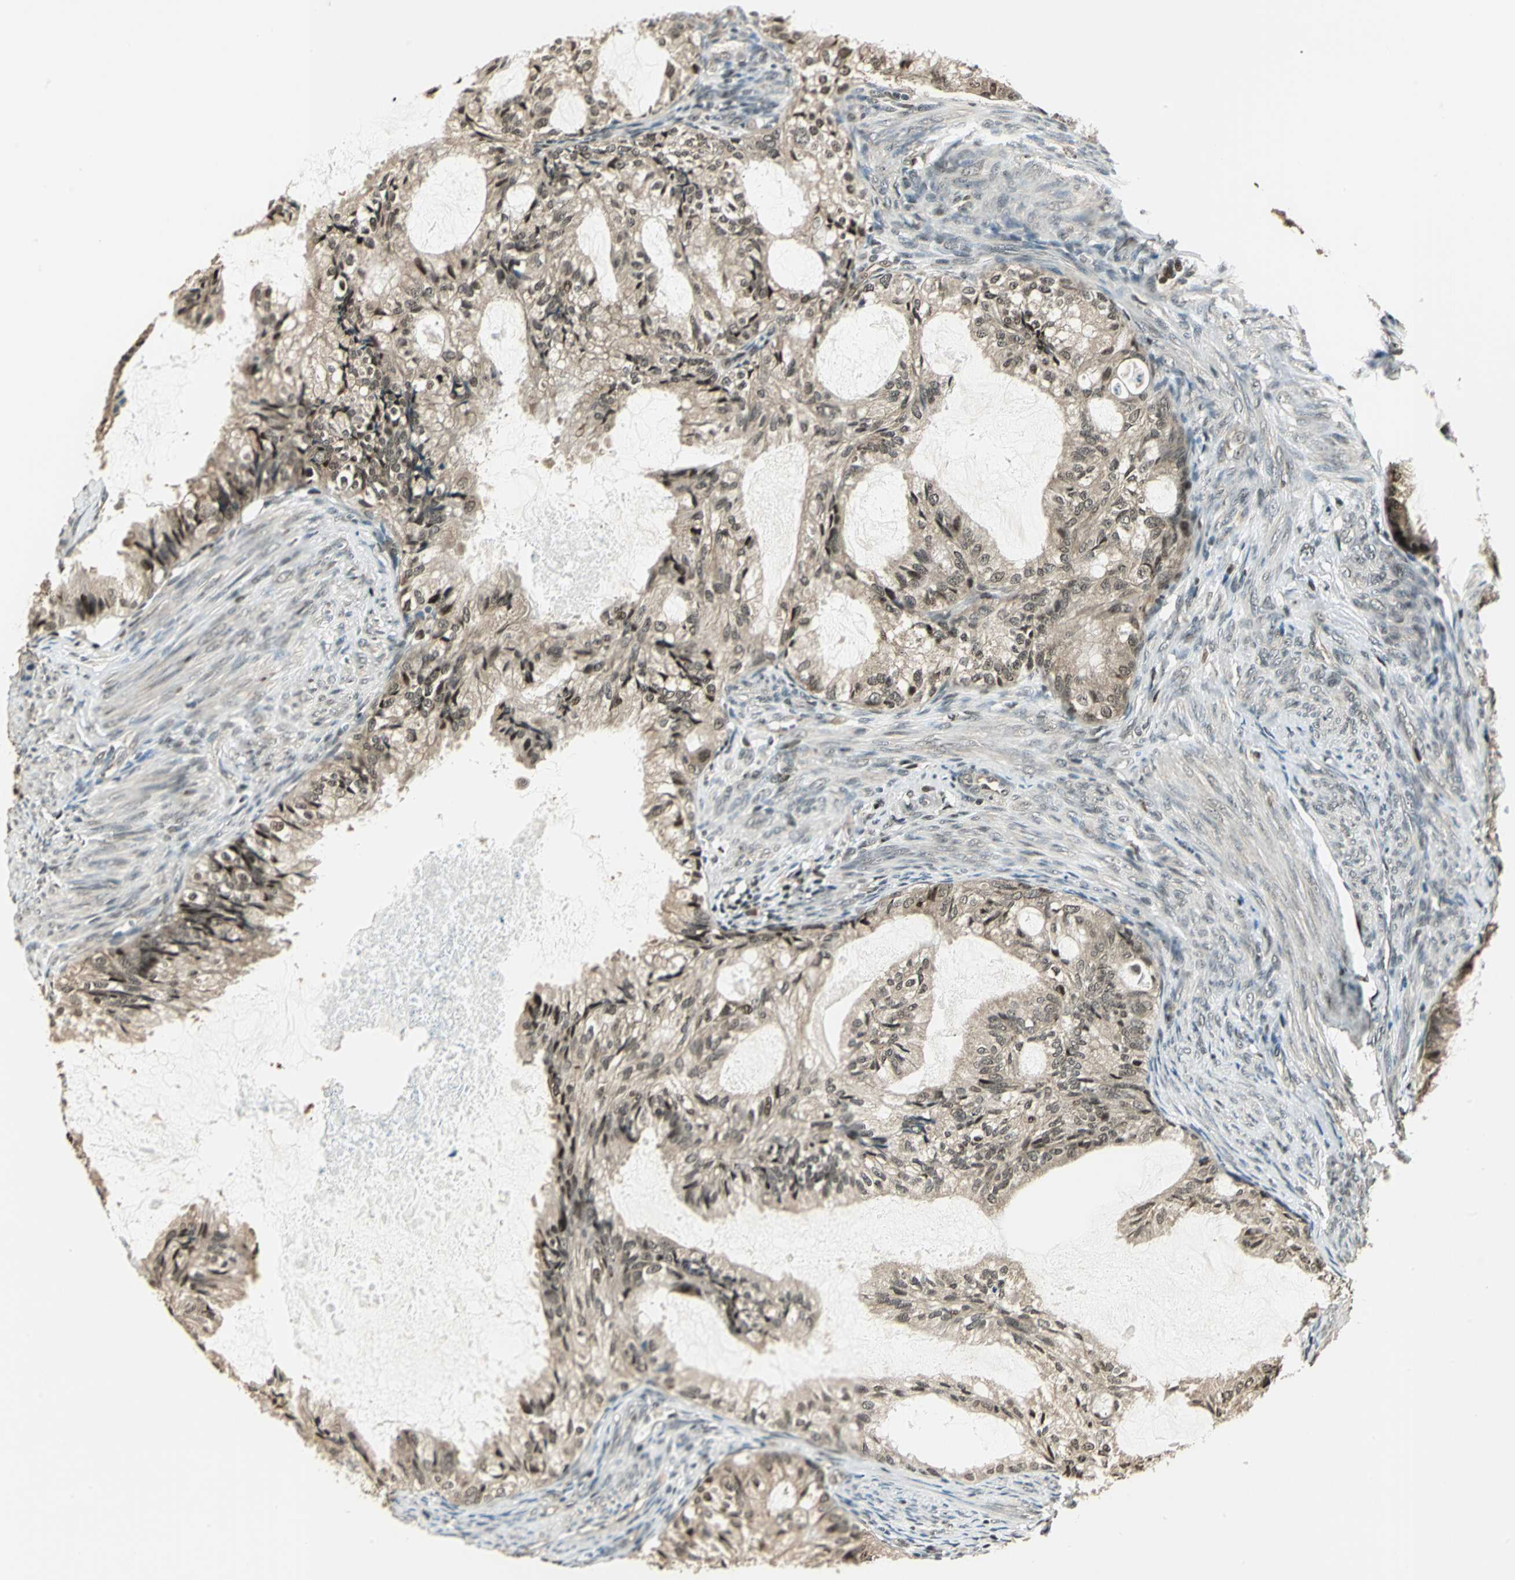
{"staining": {"intensity": "weak", "quantity": ">75%", "location": "cytoplasmic/membranous,nuclear"}, "tissue": "cervical cancer", "cell_type": "Tumor cells", "image_type": "cancer", "snomed": [{"axis": "morphology", "description": "Normal tissue, NOS"}, {"axis": "morphology", "description": "Adenocarcinoma, NOS"}, {"axis": "topography", "description": "Cervix"}, {"axis": "topography", "description": "Endometrium"}], "caption": "The photomicrograph shows a brown stain indicating the presence of a protein in the cytoplasmic/membranous and nuclear of tumor cells in adenocarcinoma (cervical). (IHC, brightfield microscopy, high magnification).", "gene": "PSMC3", "patient": {"sex": "female", "age": 86}}